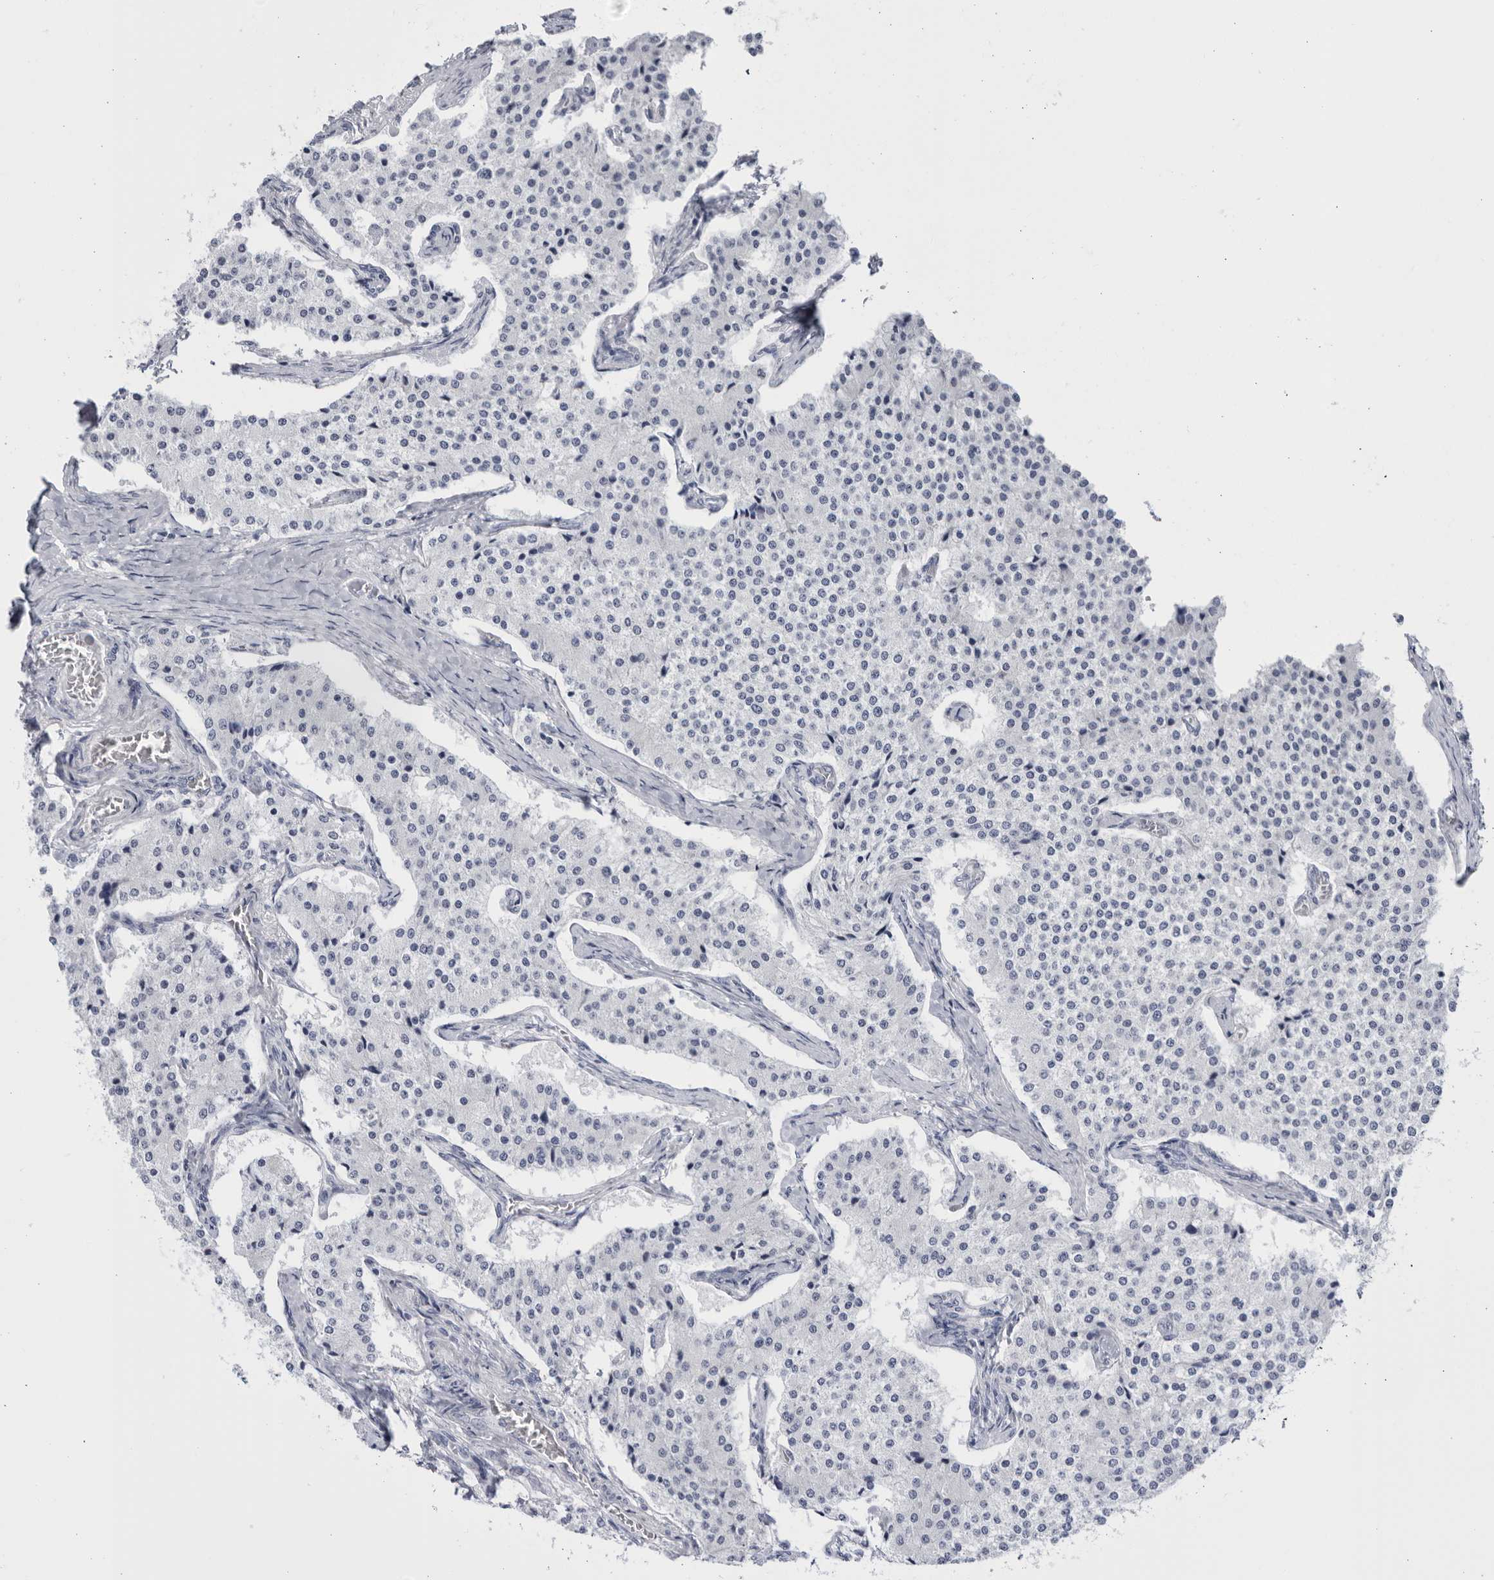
{"staining": {"intensity": "negative", "quantity": "none", "location": "none"}, "tissue": "carcinoid", "cell_type": "Tumor cells", "image_type": "cancer", "snomed": [{"axis": "morphology", "description": "Carcinoid, malignant, NOS"}, {"axis": "topography", "description": "Colon"}], "caption": "Immunohistochemical staining of malignant carcinoid demonstrates no significant positivity in tumor cells.", "gene": "CCDC181", "patient": {"sex": "female", "age": 52}}